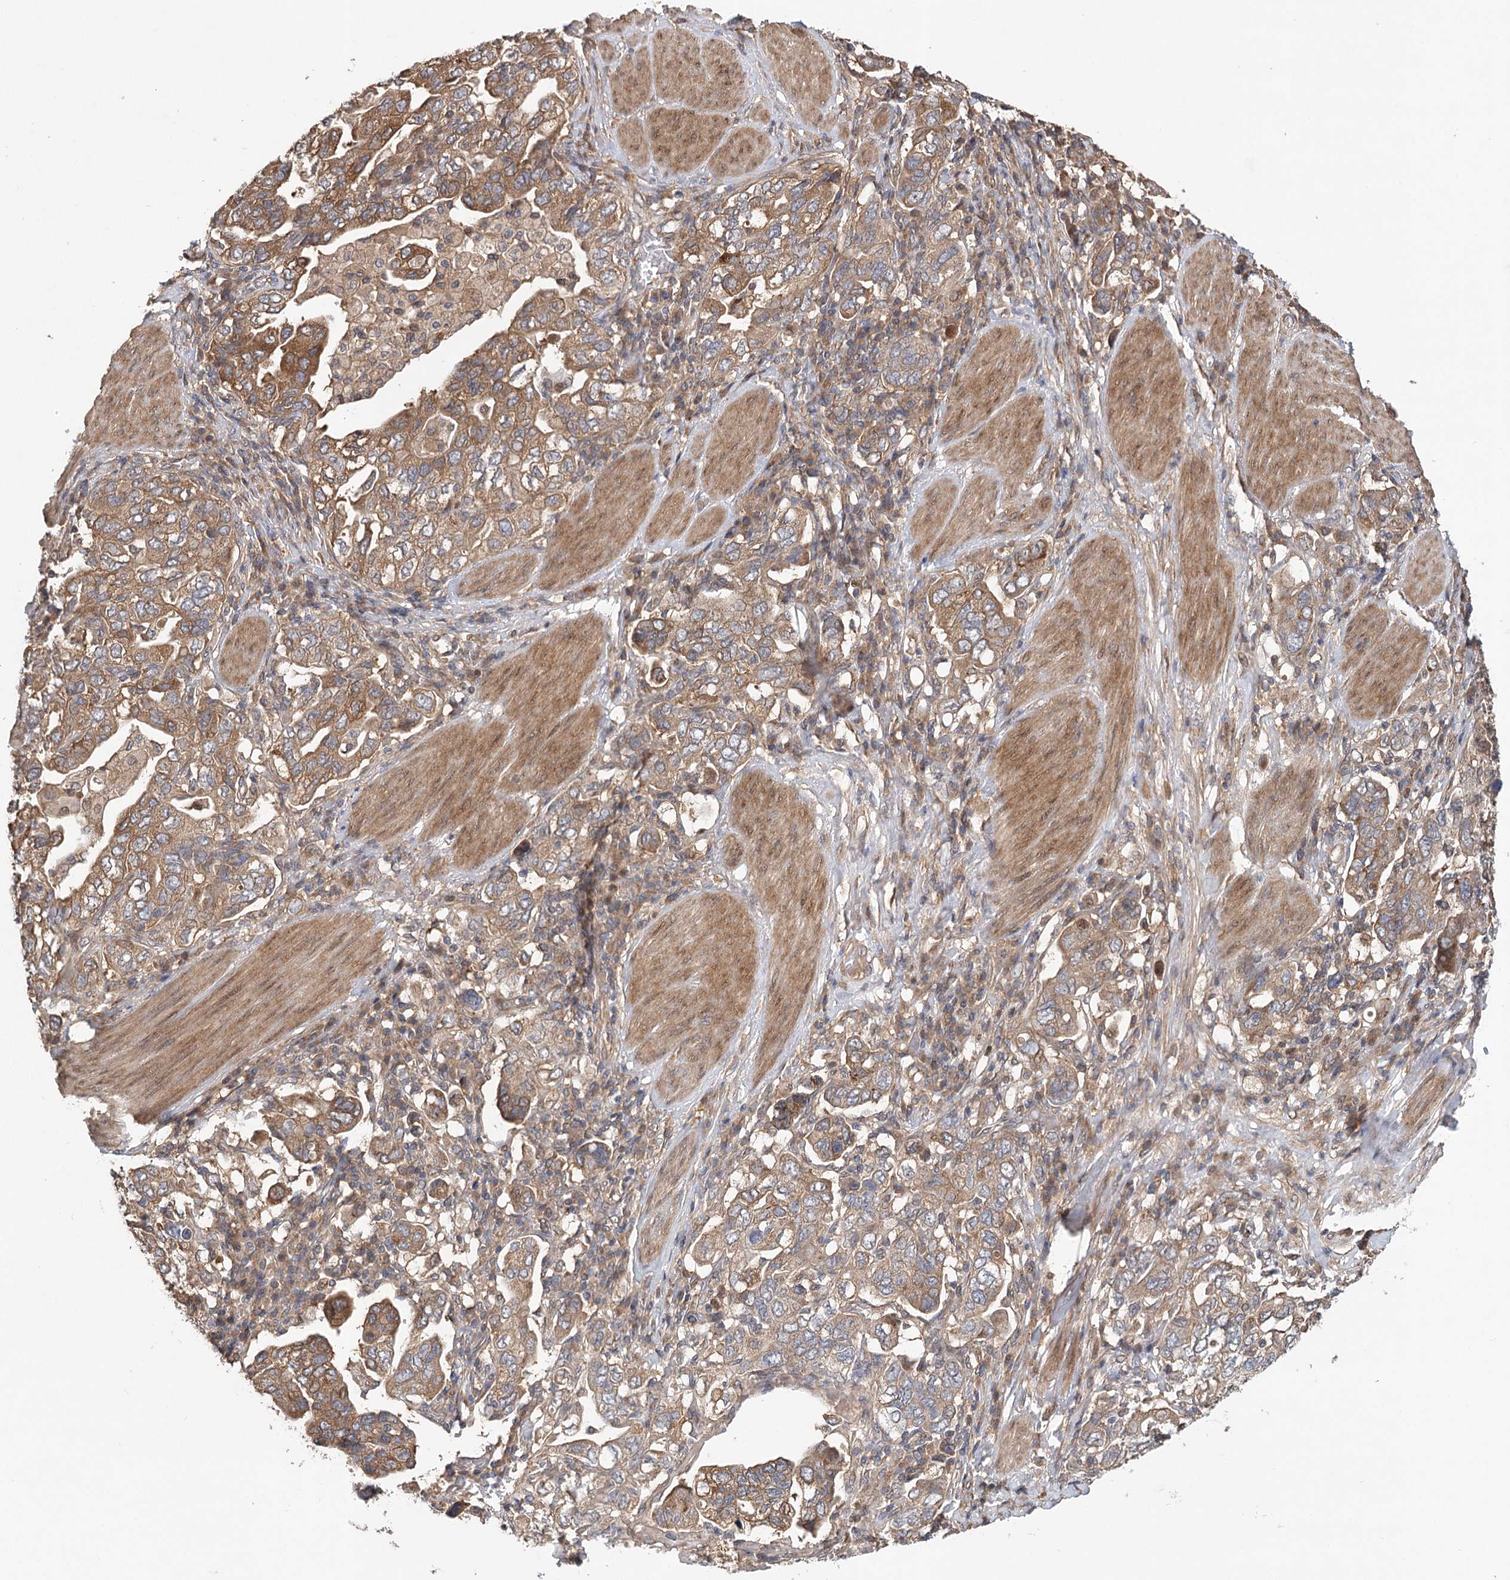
{"staining": {"intensity": "moderate", "quantity": ">75%", "location": "cytoplasmic/membranous"}, "tissue": "stomach cancer", "cell_type": "Tumor cells", "image_type": "cancer", "snomed": [{"axis": "morphology", "description": "Adenocarcinoma, NOS"}, {"axis": "topography", "description": "Stomach, upper"}], "caption": "About >75% of tumor cells in human stomach adenocarcinoma exhibit moderate cytoplasmic/membranous protein positivity as visualized by brown immunohistochemical staining.", "gene": "LSS", "patient": {"sex": "male", "age": 62}}